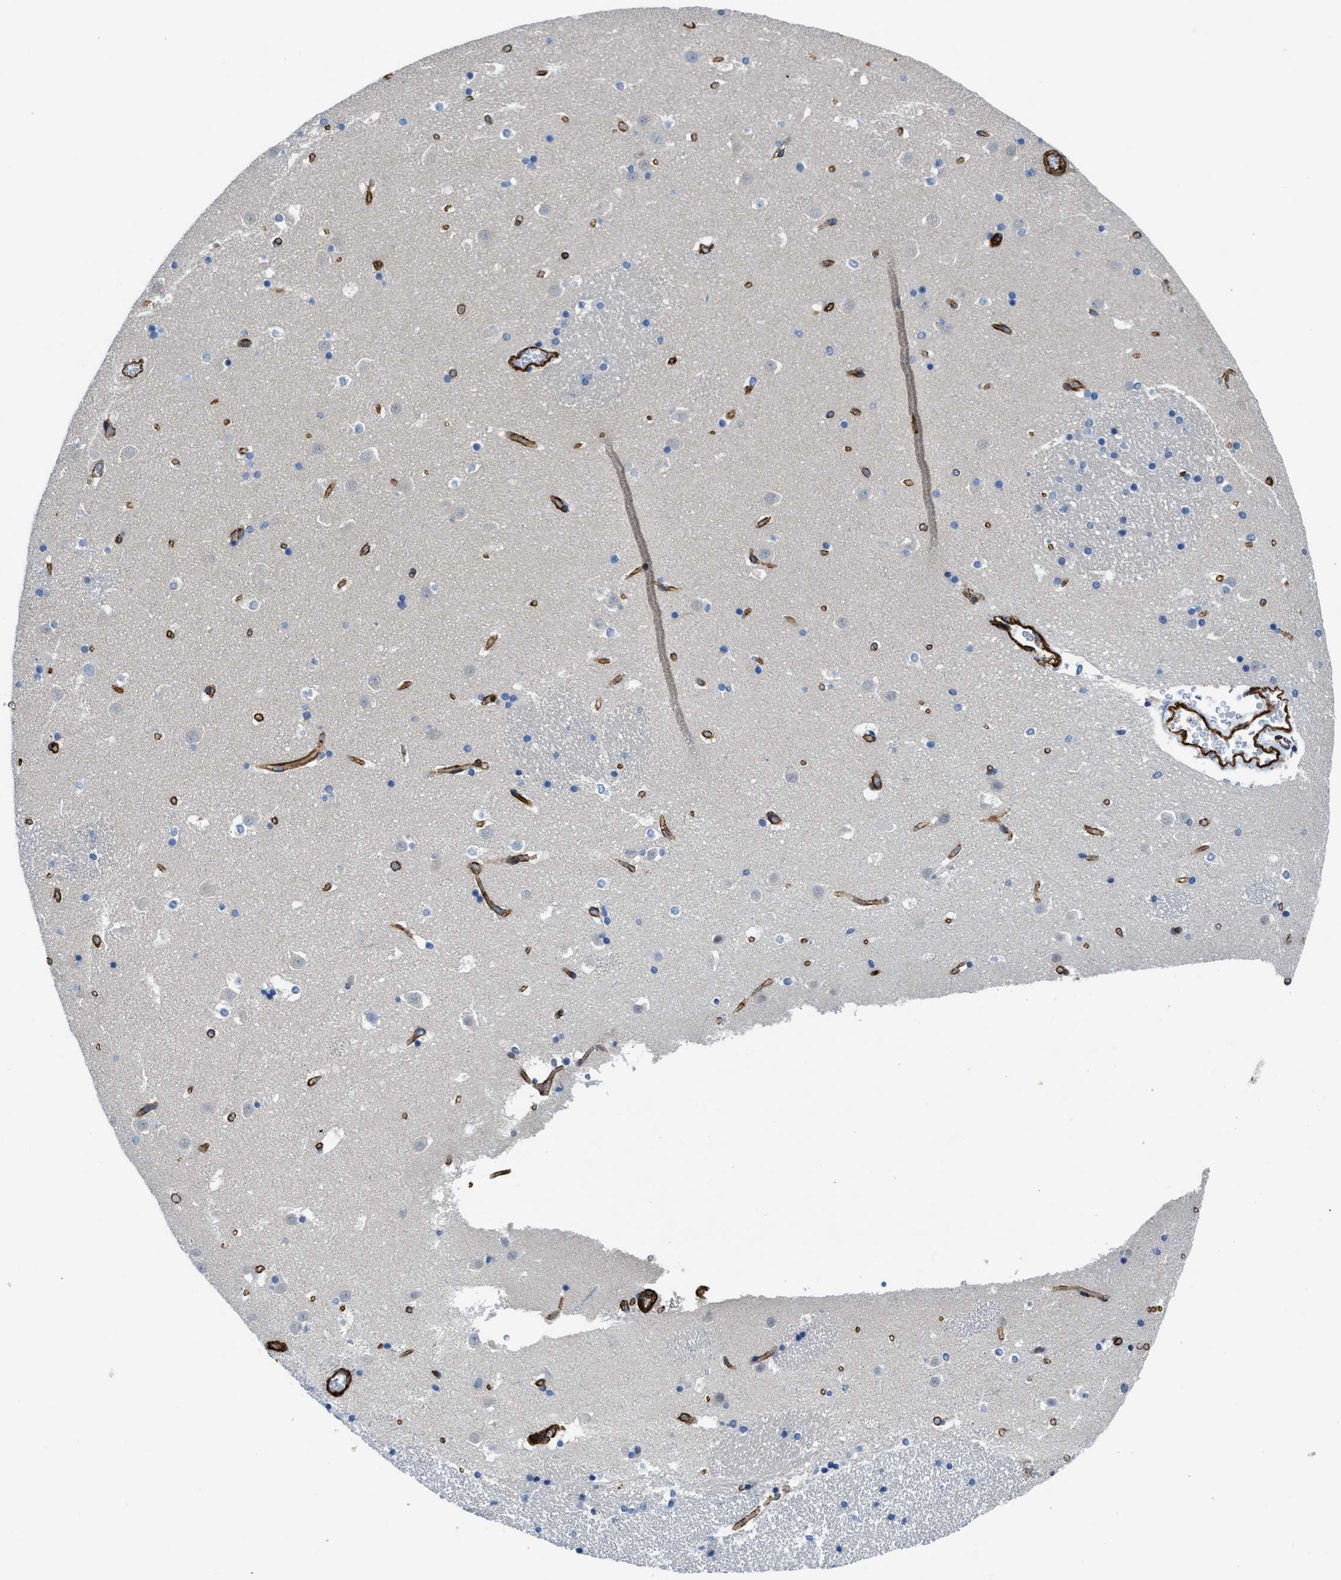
{"staining": {"intensity": "negative", "quantity": "none", "location": "none"}, "tissue": "caudate", "cell_type": "Glial cells", "image_type": "normal", "snomed": [{"axis": "morphology", "description": "Normal tissue, NOS"}, {"axis": "topography", "description": "Lateral ventricle wall"}], "caption": "Immunohistochemistry of benign human caudate demonstrates no expression in glial cells.", "gene": "NAB1", "patient": {"sex": "male", "age": 45}}